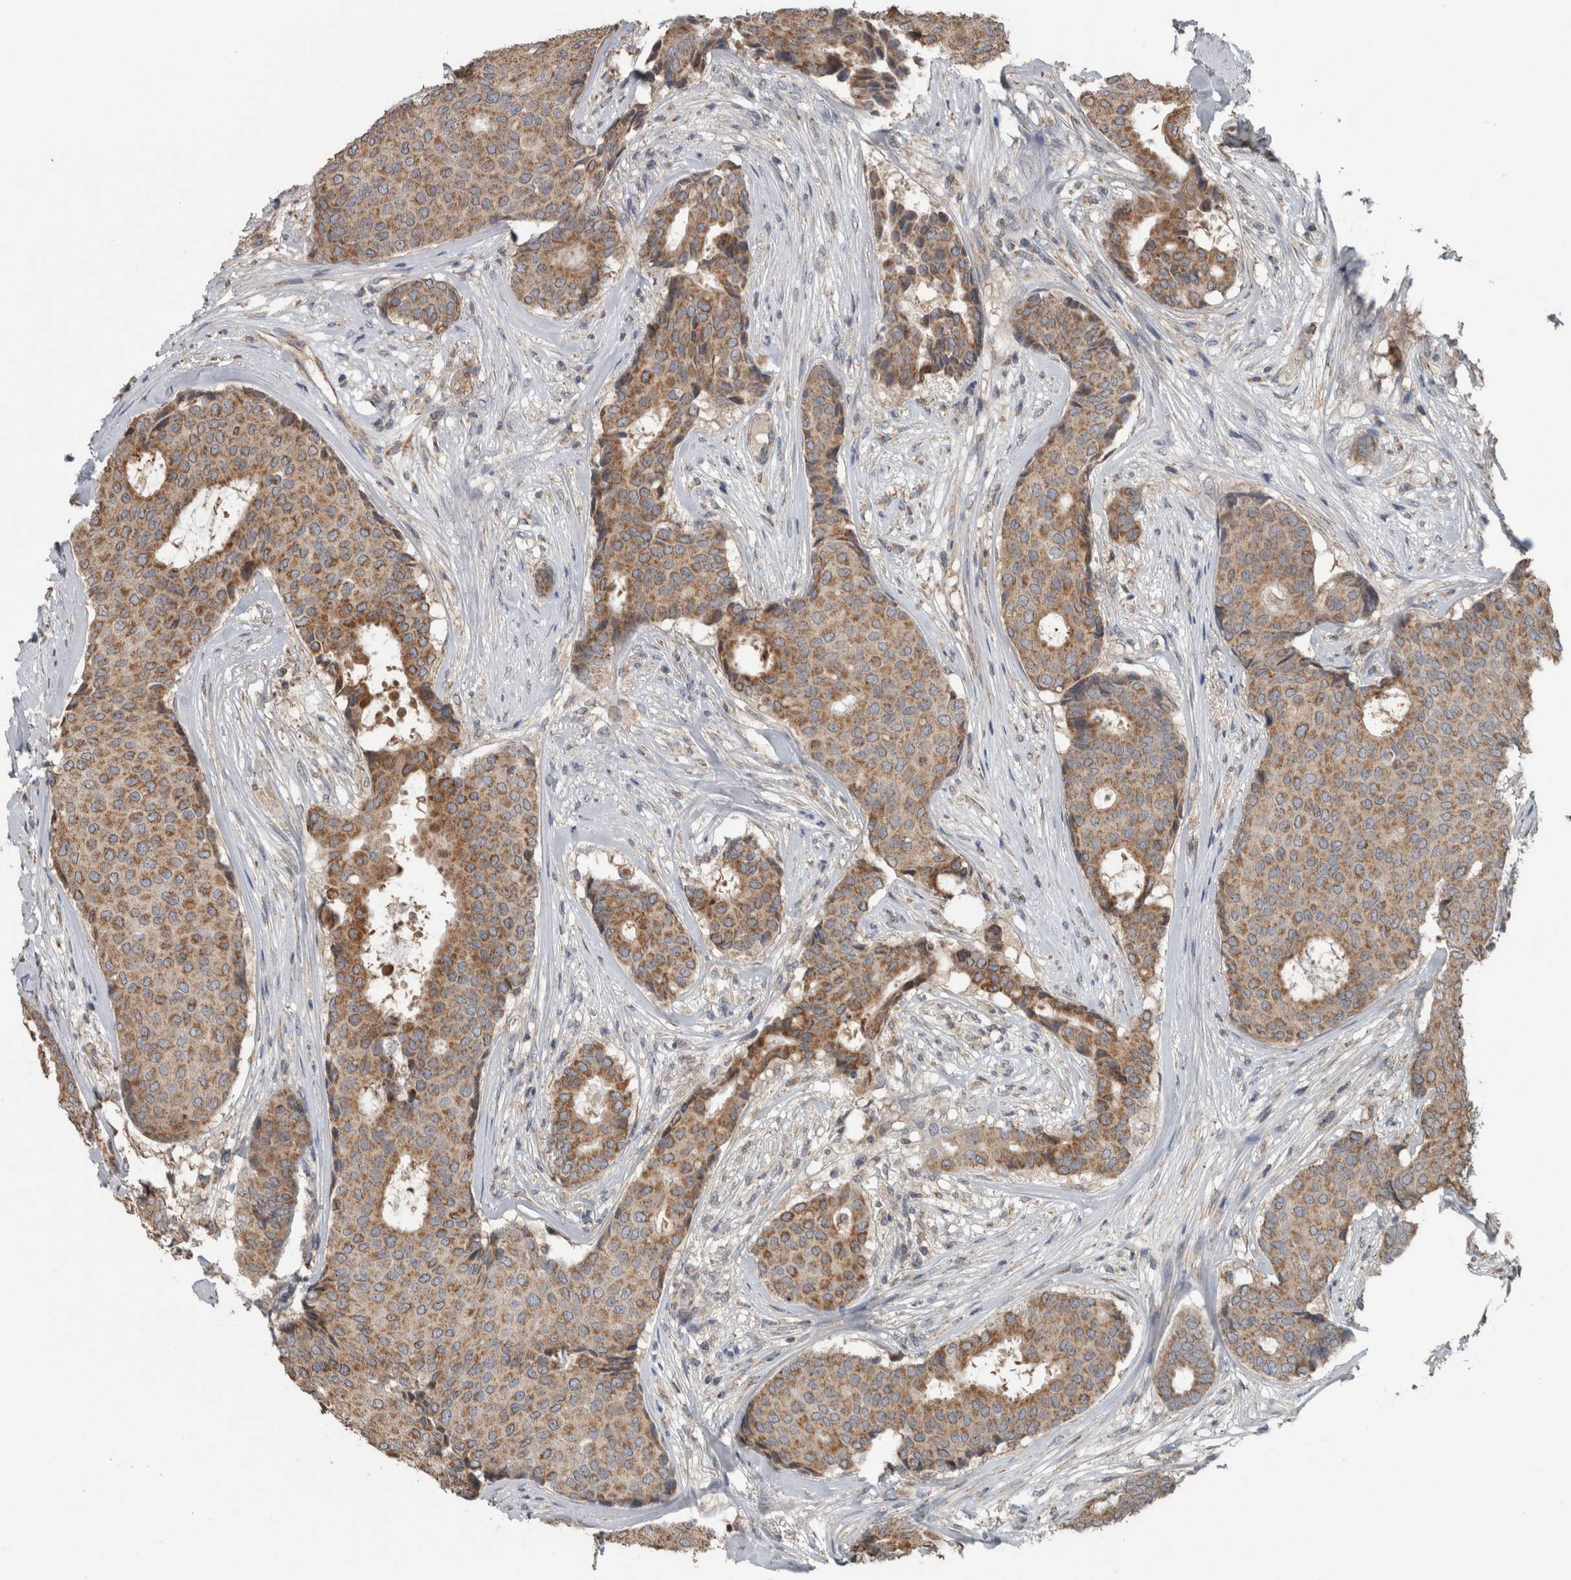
{"staining": {"intensity": "moderate", "quantity": ">75%", "location": "cytoplasmic/membranous"}, "tissue": "breast cancer", "cell_type": "Tumor cells", "image_type": "cancer", "snomed": [{"axis": "morphology", "description": "Duct carcinoma"}, {"axis": "topography", "description": "Breast"}], "caption": "An immunohistochemistry micrograph of tumor tissue is shown. Protein staining in brown highlights moderate cytoplasmic/membranous positivity in intraductal carcinoma (breast) within tumor cells.", "gene": "ARMC1", "patient": {"sex": "female", "age": 75}}